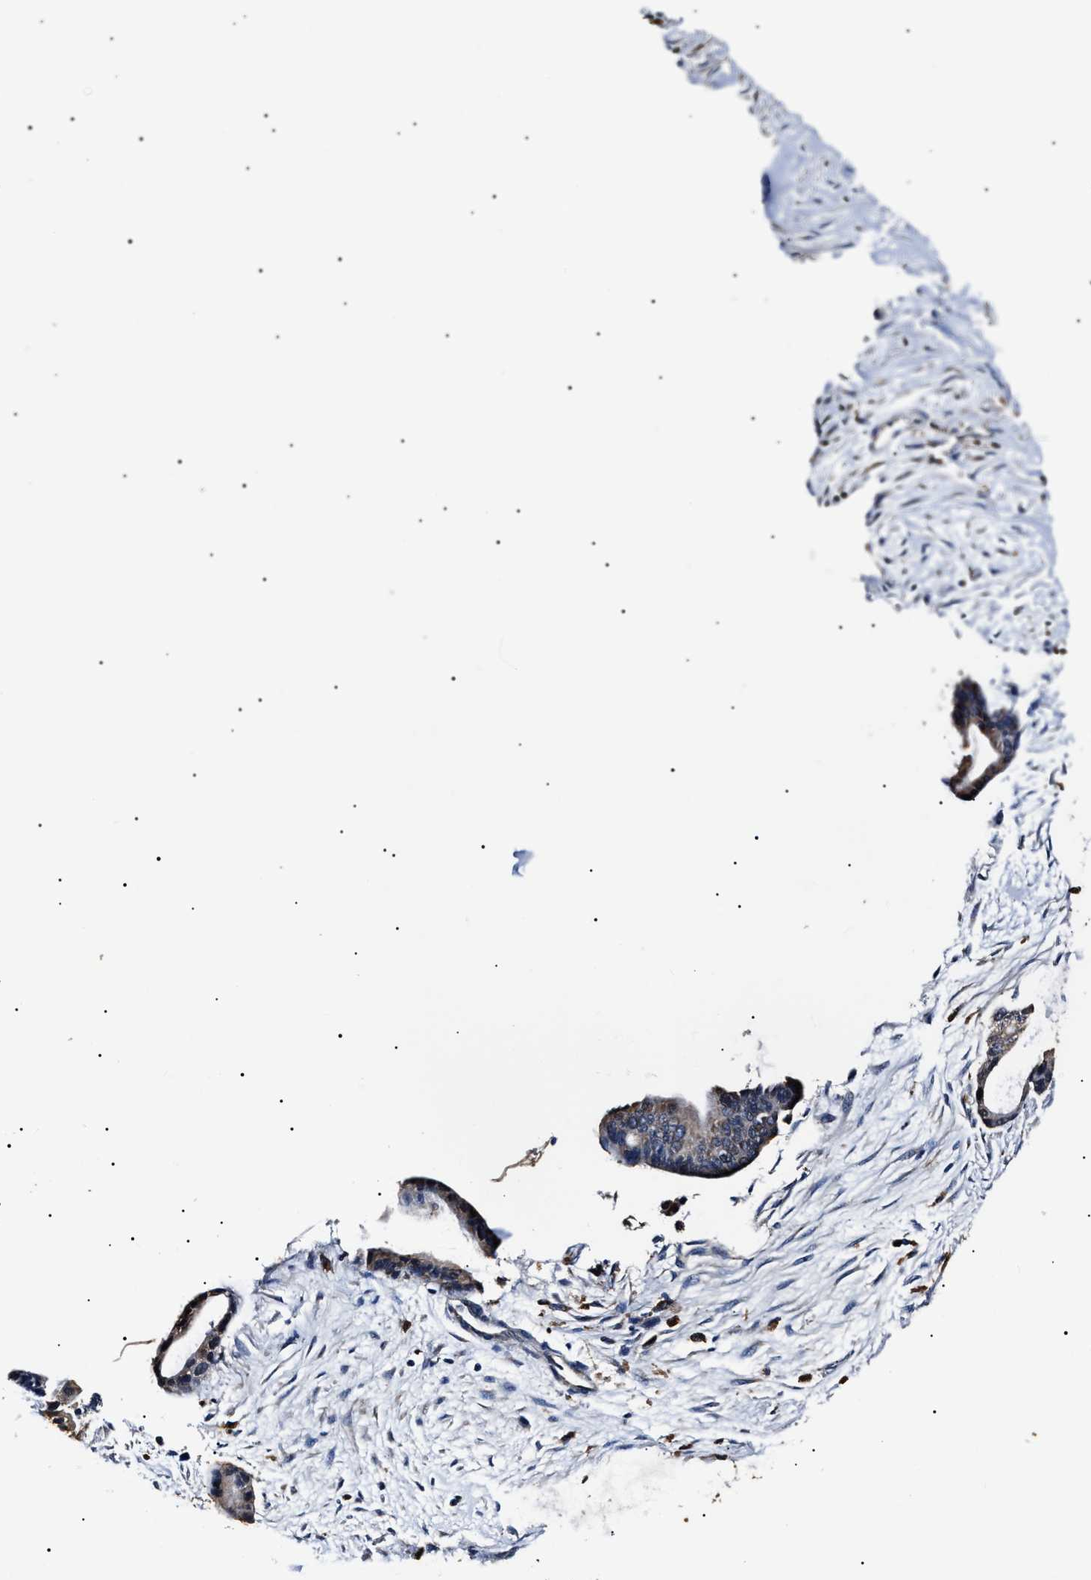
{"staining": {"intensity": "weak", "quantity": "<25%", "location": "cytoplasmic/membranous"}, "tissue": "liver cancer", "cell_type": "Tumor cells", "image_type": "cancer", "snomed": [{"axis": "morphology", "description": "Cholangiocarcinoma"}, {"axis": "topography", "description": "Liver"}], "caption": "Immunohistochemistry image of neoplastic tissue: liver cancer (cholangiocarcinoma) stained with DAB (3,3'-diaminobenzidine) displays no significant protein positivity in tumor cells.", "gene": "ALDH1A1", "patient": {"sex": "female", "age": 55}}